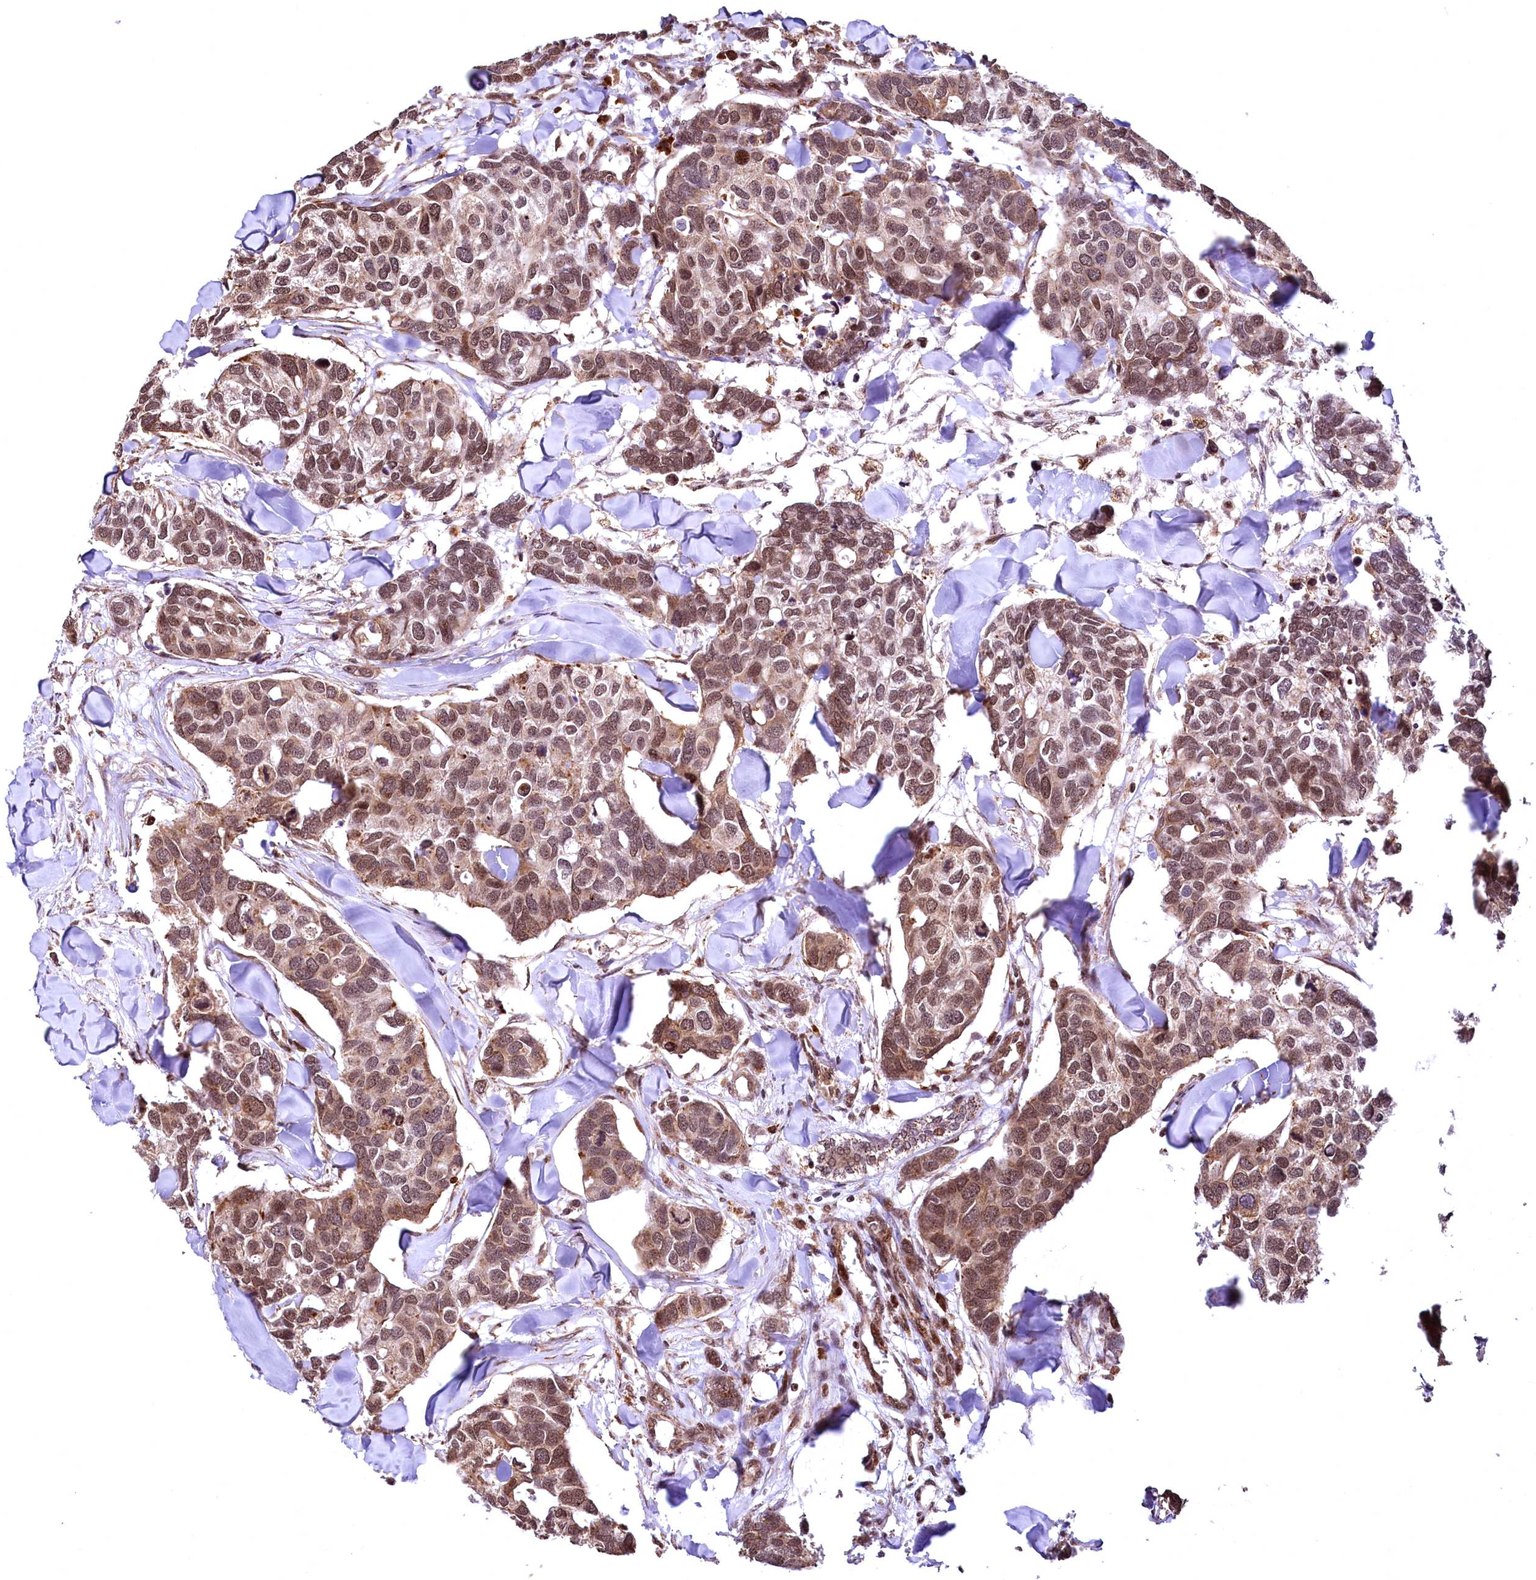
{"staining": {"intensity": "moderate", "quantity": ">75%", "location": "cytoplasmic/membranous,nuclear"}, "tissue": "breast cancer", "cell_type": "Tumor cells", "image_type": "cancer", "snomed": [{"axis": "morphology", "description": "Duct carcinoma"}, {"axis": "topography", "description": "Breast"}], "caption": "A high-resolution micrograph shows IHC staining of breast cancer, which exhibits moderate cytoplasmic/membranous and nuclear positivity in about >75% of tumor cells.", "gene": "PDS5B", "patient": {"sex": "female", "age": 83}}